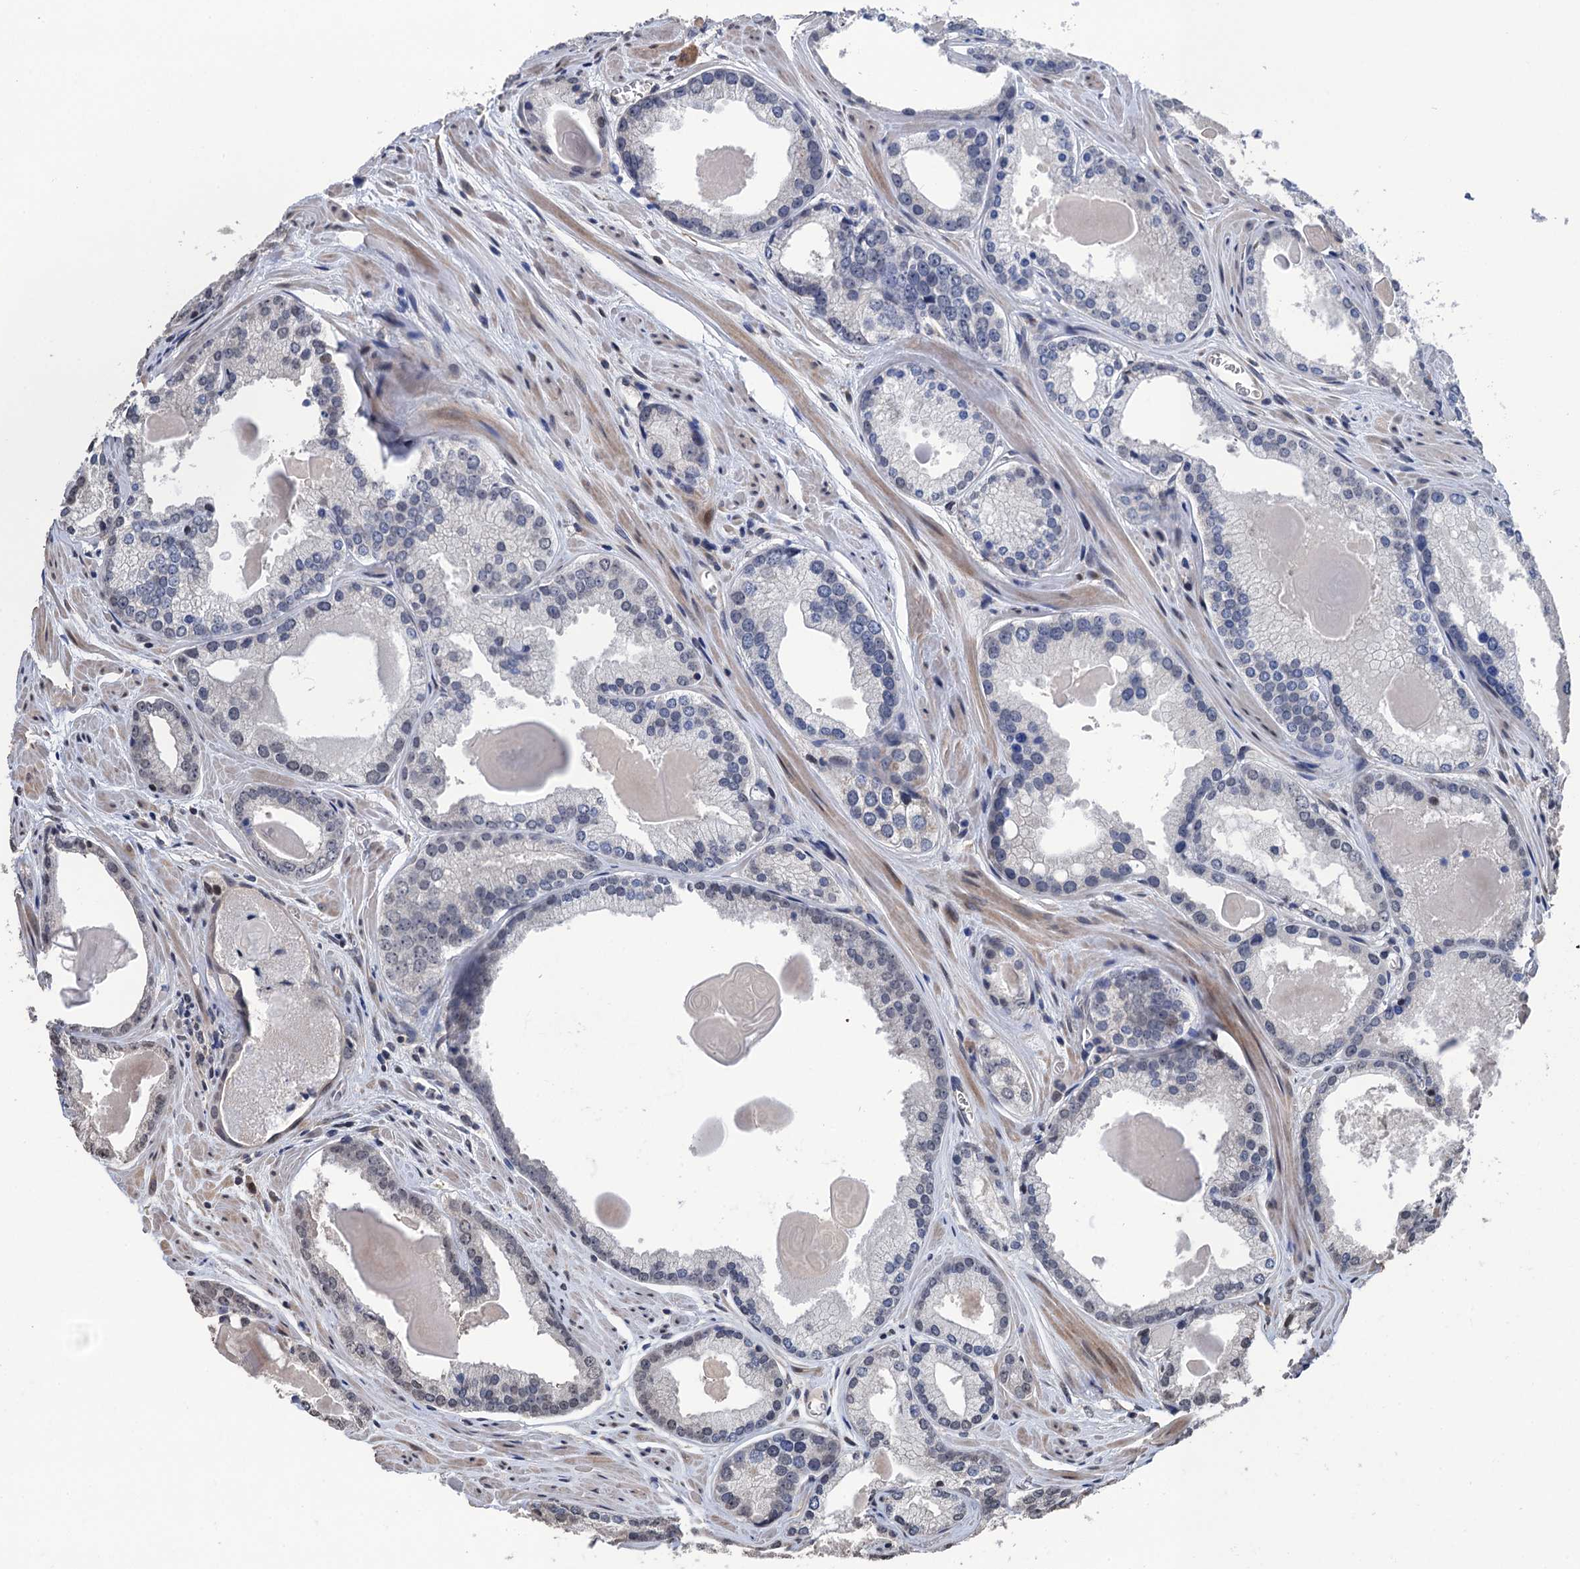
{"staining": {"intensity": "negative", "quantity": "none", "location": "none"}, "tissue": "prostate cancer", "cell_type": "Tumor cells", "image_type": "cancer", "snomed": [{"axis": "morphology", "description": "Adenocarcinoma, Low grade"}, {"axis": "topography", "description": "Prostate"}], "caption": "There is no significant positivity in tumor cells of prostate cancer.", "gene": "ART5", "patient": {"sex": "male", "age": 54}}